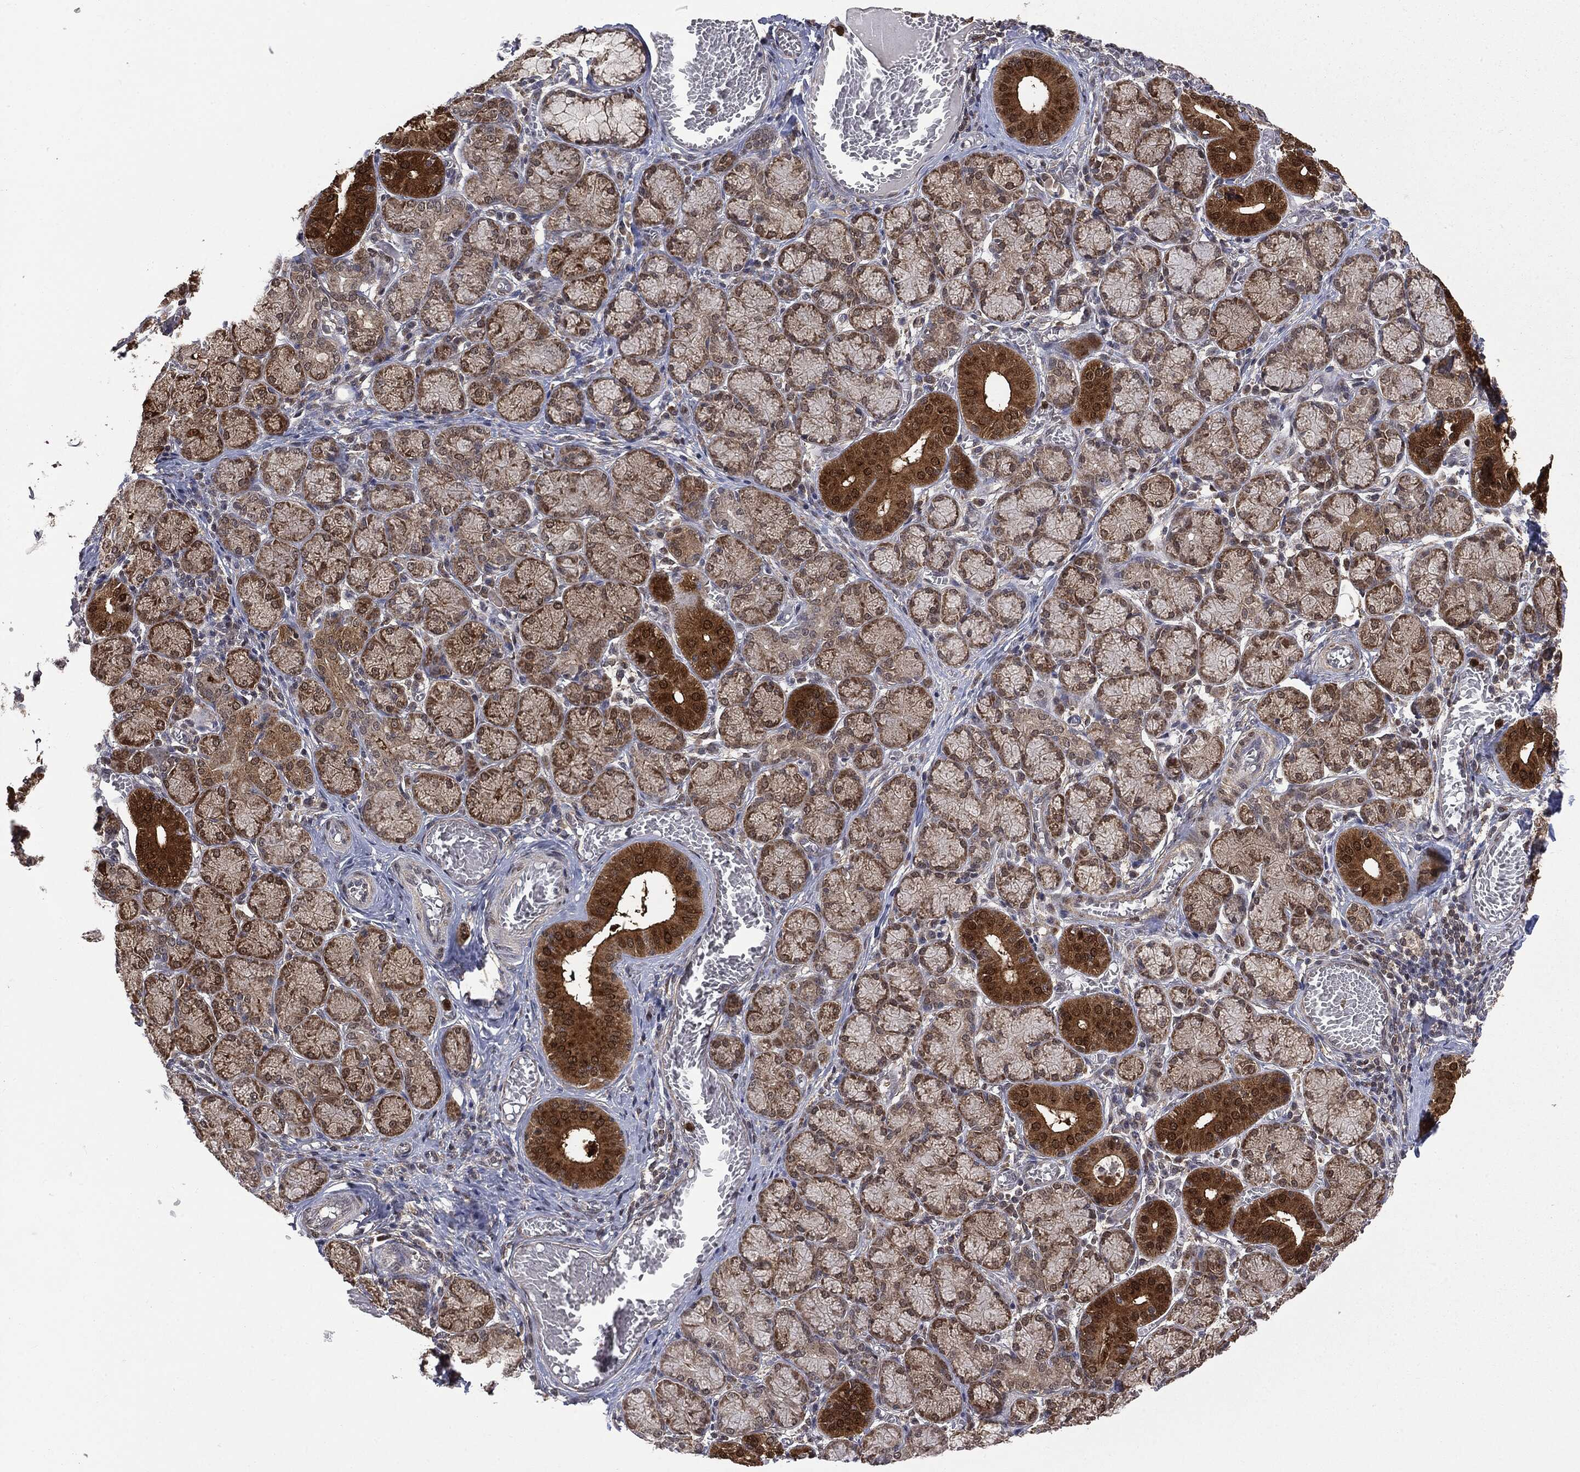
{"staining": {"intensity": "moderate", "quantity": "25%-75%", "location": "cytoplasmic/membranous,nuclear"}, "tissue": "salivary gland", "cell_type": "Glandular cells", "image_type": "normal", "snomed": [{"axis": "morphology", "description": "Normal tissue, NOS"}, {"axis": "topography", "description": "Salivary gland"}, {"axis": "topography", "description": "Peripheral nerve tissue"}], "caption": "Moderate cytoplasmic/membranous,nuclear protein staining is appreciated in about 25%-75% of glandular cells in salivary gland.", "gene": "GPI", "patient": {"sex": "female", "age": 24}}